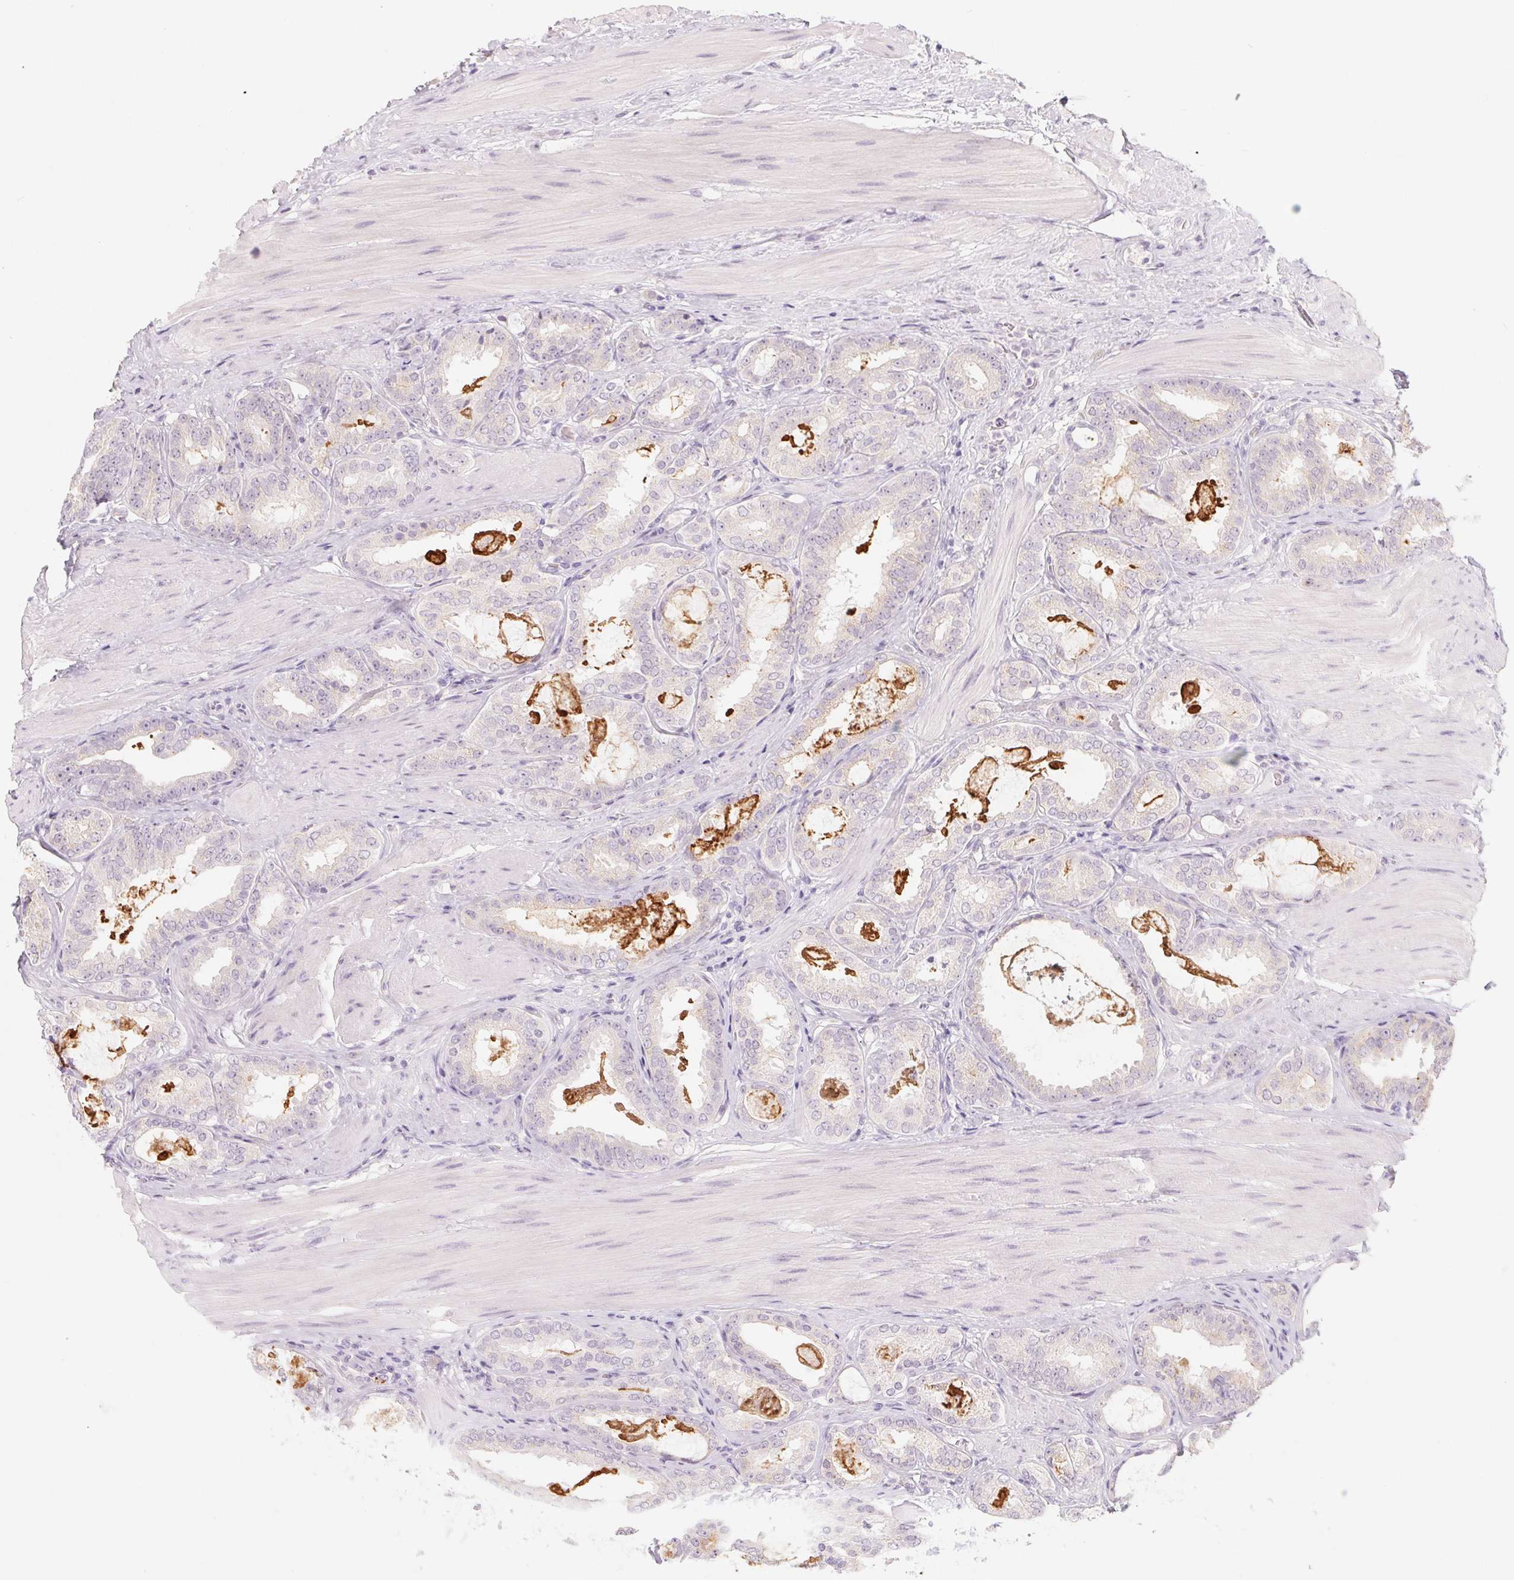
{"staining": {"intensity": "negative", "quantity": "none", "location": "none"}, "tissue": "prostate cancer", "cell_type": "Tumor cells", "image_type": "cancer", "snomed": [{"axis": "morphology", "description": "Adenocarcinoma, High grade"}, {"axis": "topography", "description": "Prostate"}], "caption": "Immunohistochemistry (IHC) of human high-grade adenocarcinoma (prostate) shows no positivity in tumor cells.", "gene": "POU1F1", "patient": {"sex": "male", "age": 63}}